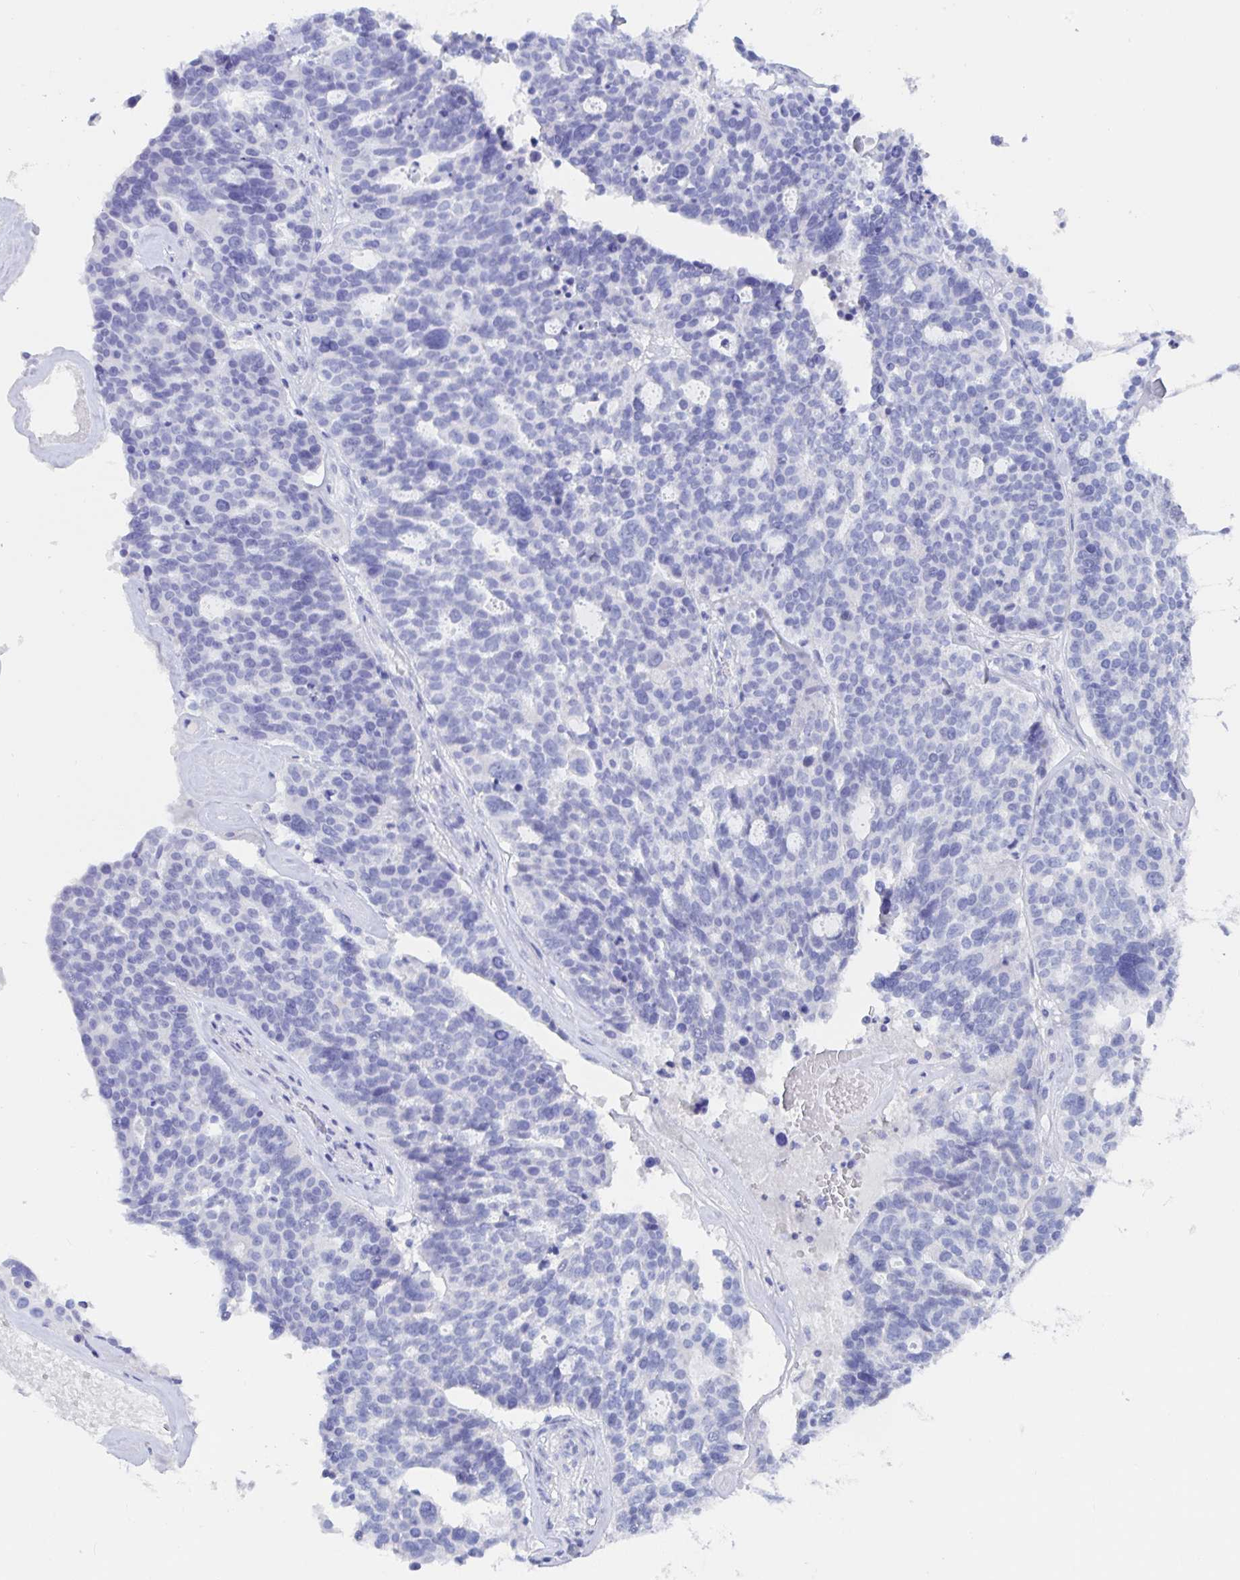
{"staining": {"intensity": "negative", "quantity": "none", "location": "none"}, "tissue": "ovarian cancer", "cell_type": "Tumor cells", "image_type": "cancer", "snomed": [{"axis": "morphology", "description": "Cystadenocarcinoma, serous, NOS"}, {"axis": "topography", "description": "Ovary"}], "caption": "High magnification brightfield microscopy of ovarian cancer stained with DAB (brown) and counterstained with hematoxylin (blue): tumor cells show no significant positivity.", "gene": "KCNH6", "patient": {"sex": "female", "age": 59}}